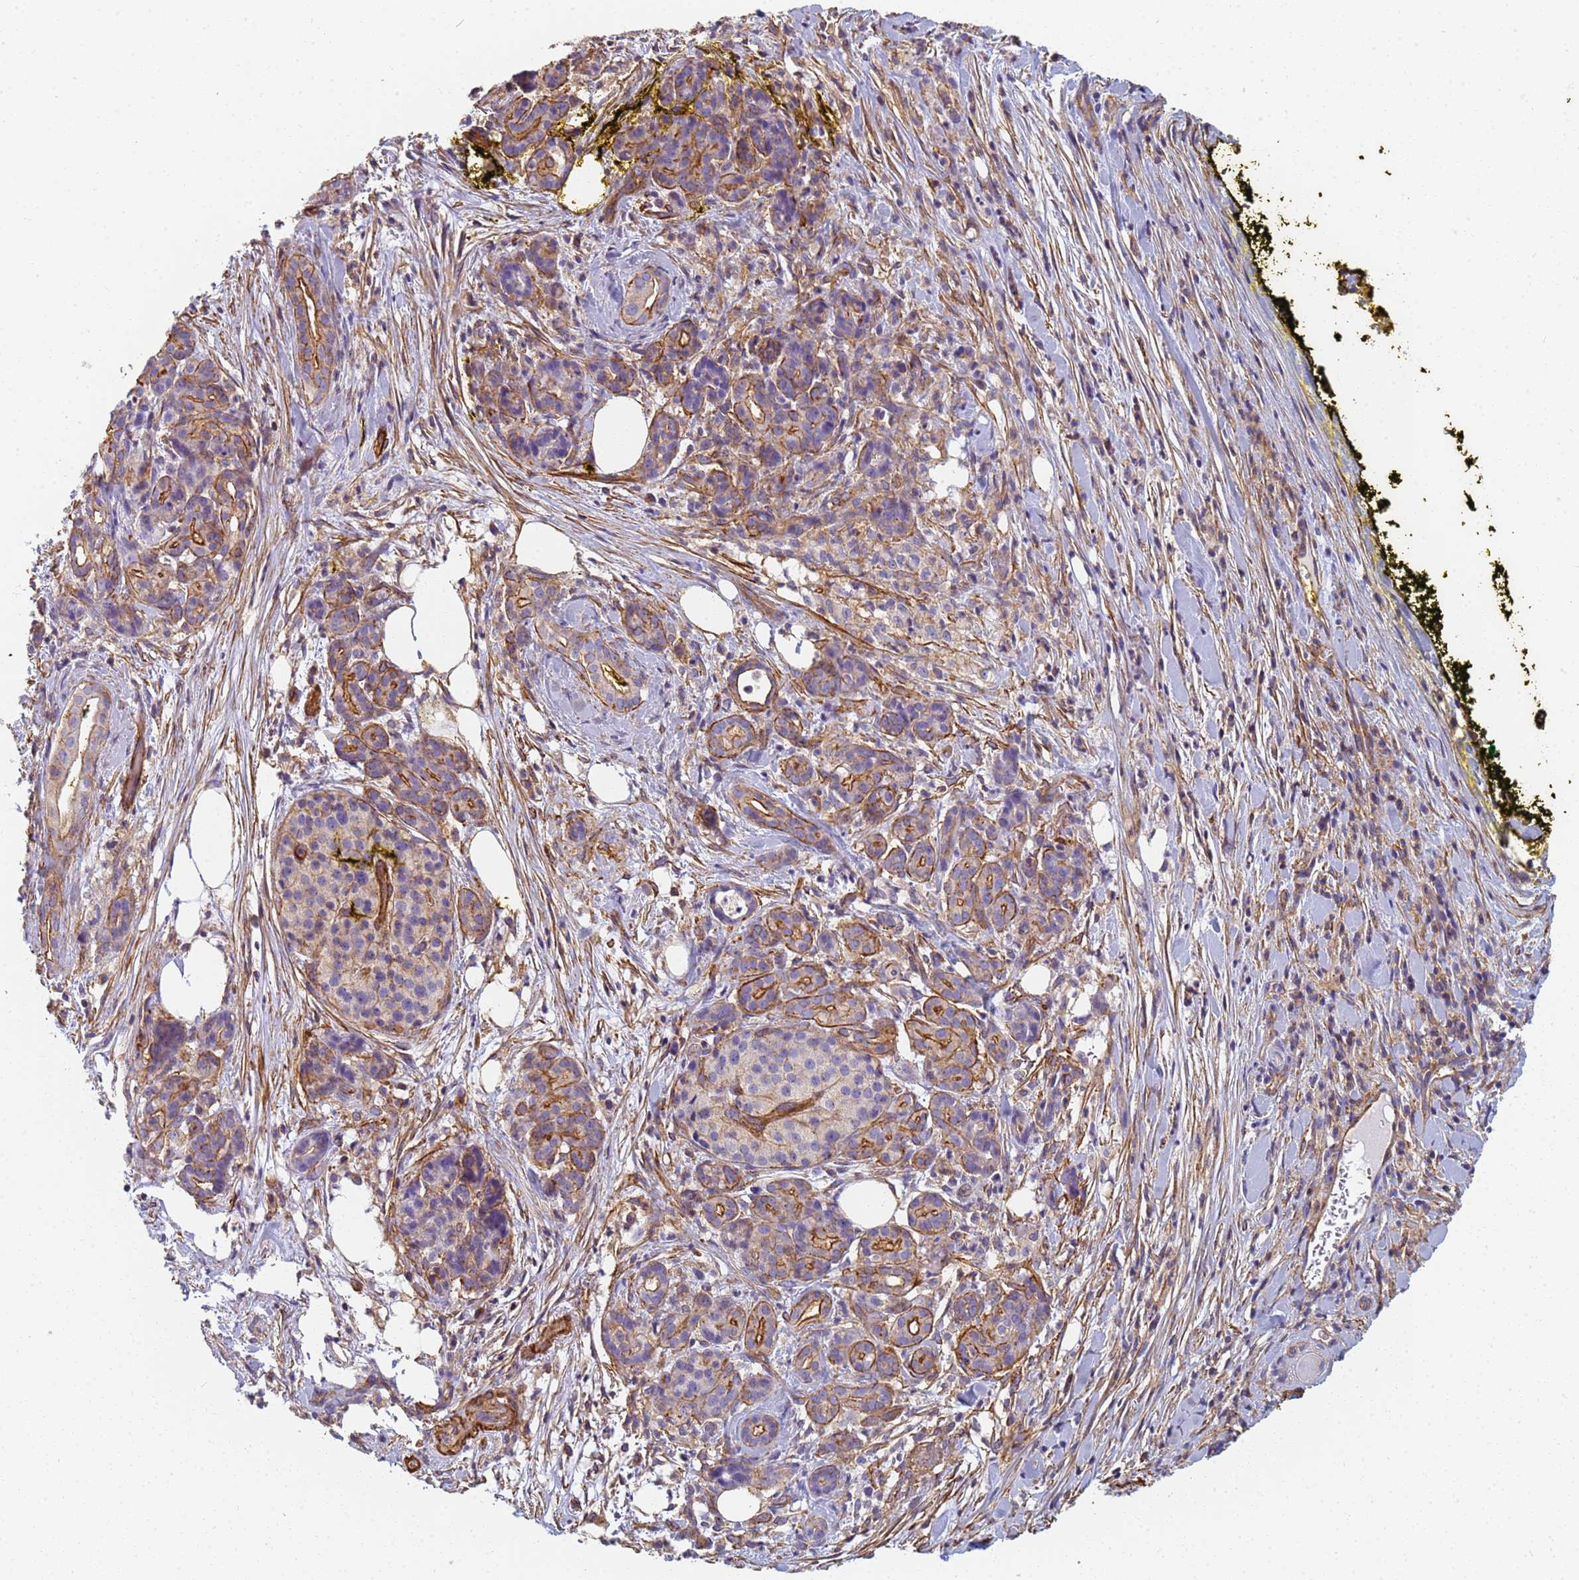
{"staining": {"intensity": "strong", "quantity": "25%-75%", "location": "cytoplasmic/membranous"}, "tissue": "pancreatic cancer", "cell_type": "Tumor cells", "image_type": "cancer", "snomed": [{"axis": "morphology", "description": "Adenocarcinoma, NOS"}, {"axis": "topography", "description": "Pancreas"}], "caption": "Pancreatic cancer (adenocarcinoma) stained with immunohistochemistry demonstrates strong cytoplasmic/membranous expression in approximately 25%-75% of tumor cells.", "gene": "TPM1", "patient": {"sex": "female", "age": 66}}